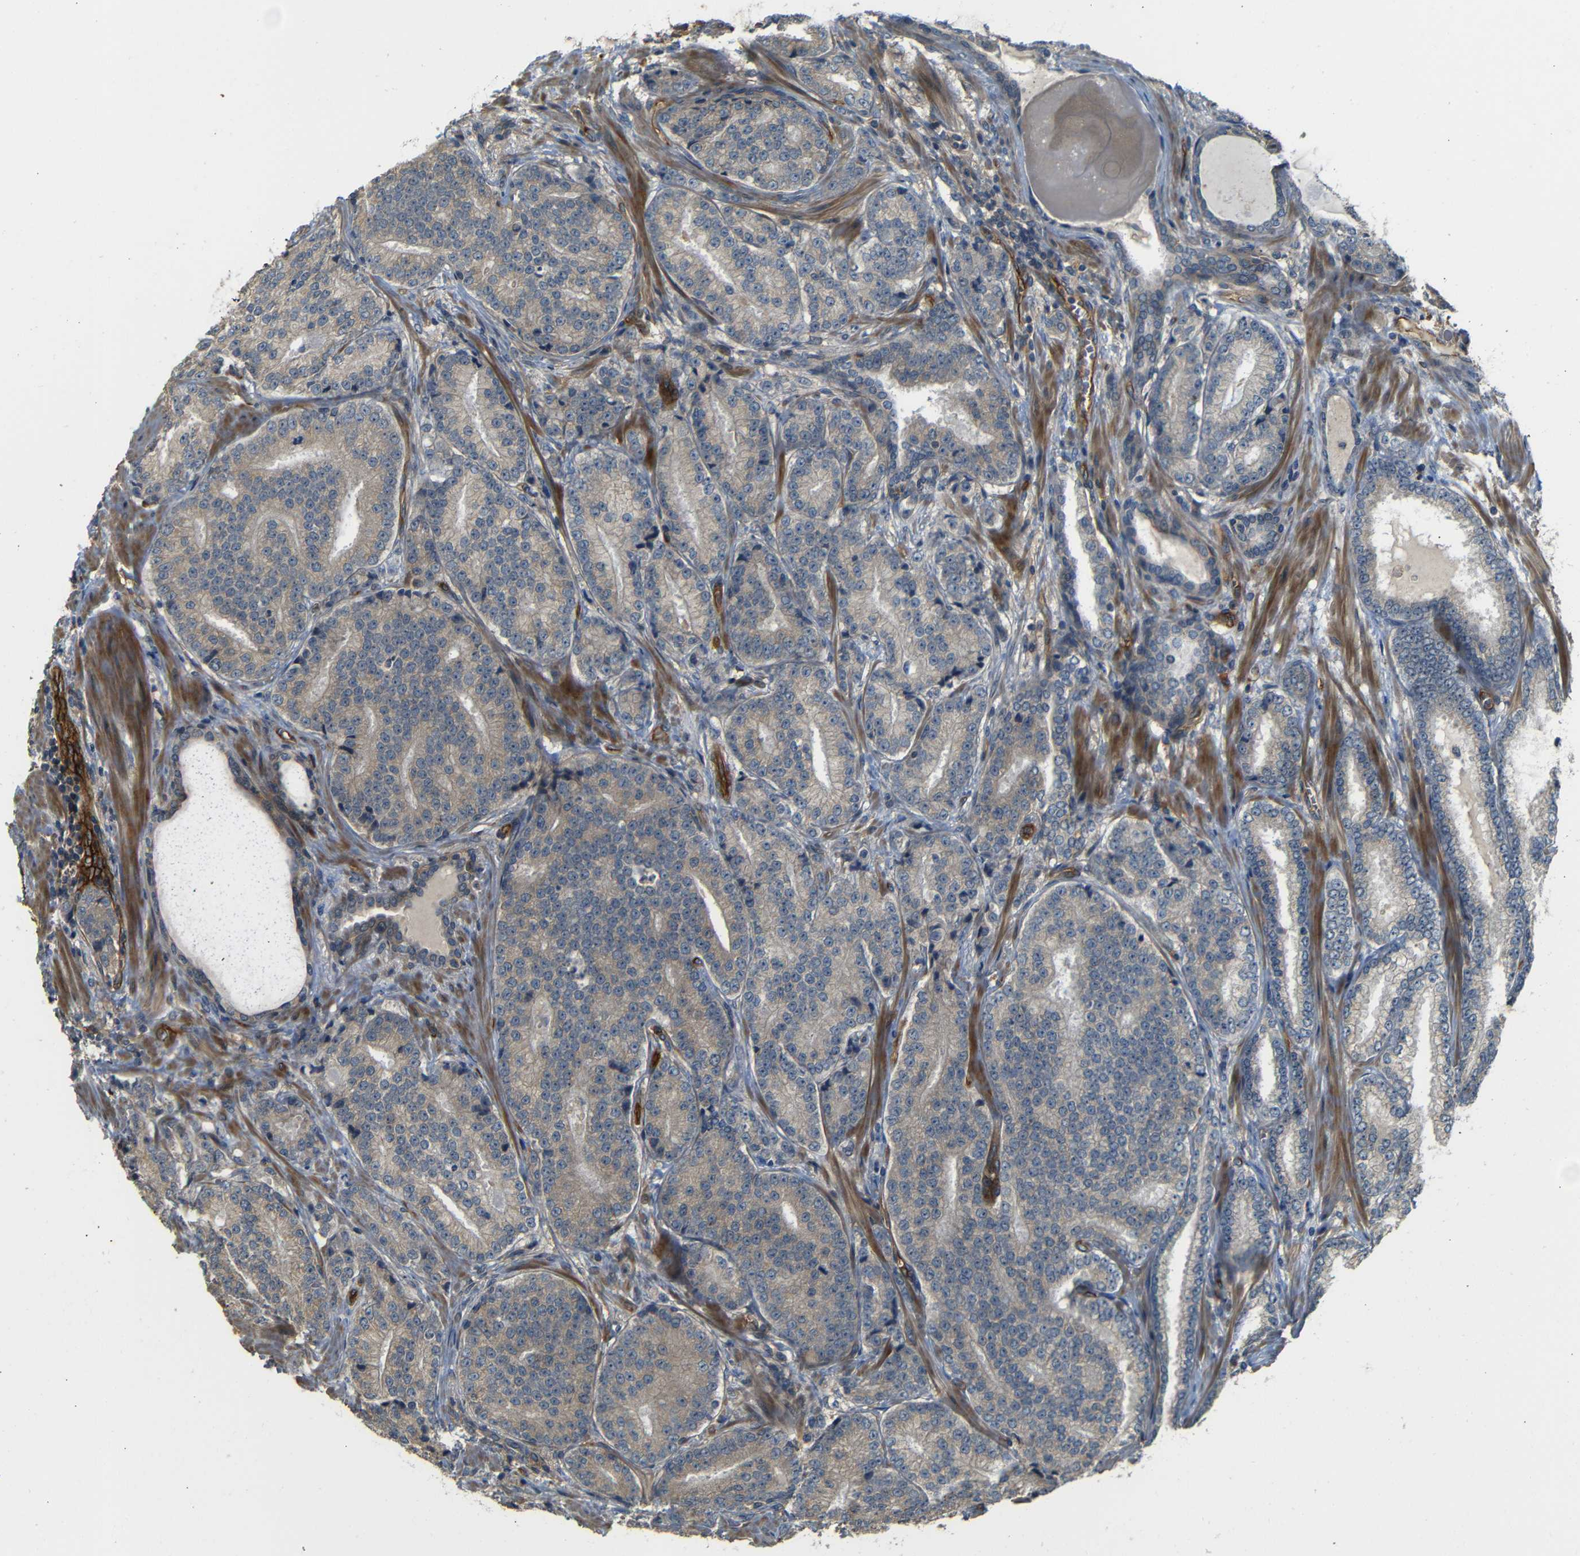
{"staining": {"intensity": "moderate", "quantity": ">75%", "location": "cytoplasmic/membranous"}, "tissue": "prostate cancer", "cell_type": "Tumor cells", "image_type": "cancer", "snomed": [{"axis": "morphology", "description": "Adenocarcinoma, High grade"}, {"axis": "topography", "description": "Prostate"}], "caption": "Brown immunohistochemical staining in human prostate cancer (adenocarcinoma (high-grade)) demonstrates moderate cytoplasmic/membranous expression in about >75% of tumor cells.", "gene": "RELL1", "patient": {"sex": "male", "age": 61}}